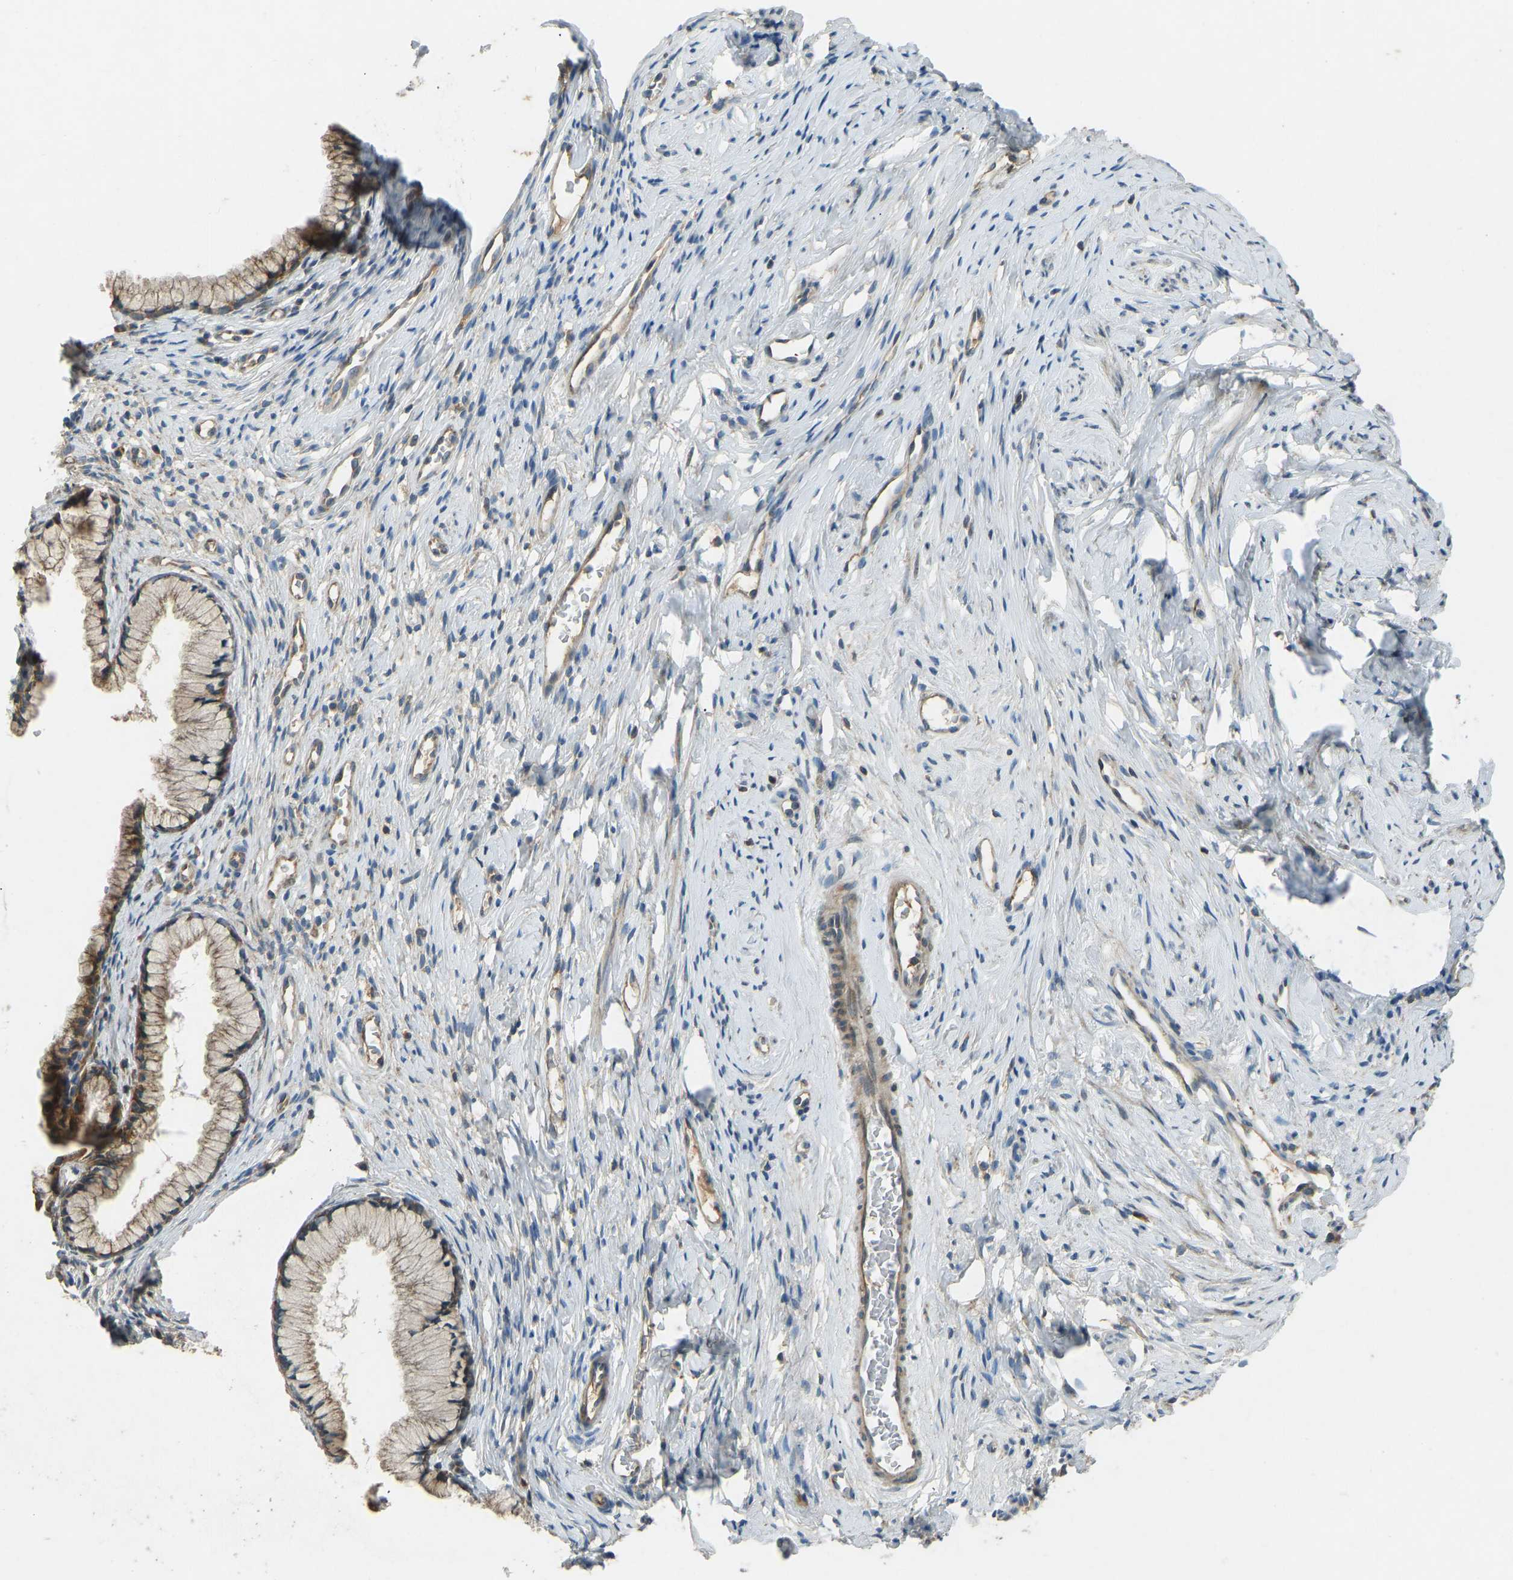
{"staining": {"intensity": "moderate", "quantity": ">75%", "location": "cytoplasmic/membranous"}, "tissue": "cervix", "cell_type": "Glandular cells", "image_type": "normal", "snomed": [{"axis": "morphology", "description": "Normal tissue, NOS"}, {"axis": "topography", "description": "Cervix"}], "caption": "DAB (3,3'-diaminobenzidine) immunohistochemical staining of normal human cervix displays moderate cytoplasmic/membranous protein positivity in approximately >75% of glandular cells. (Brightfield microscopy of DAB IHC at high magnification).", "gene": "STAU2", "patient": {"sex": "female", "age": 77}}